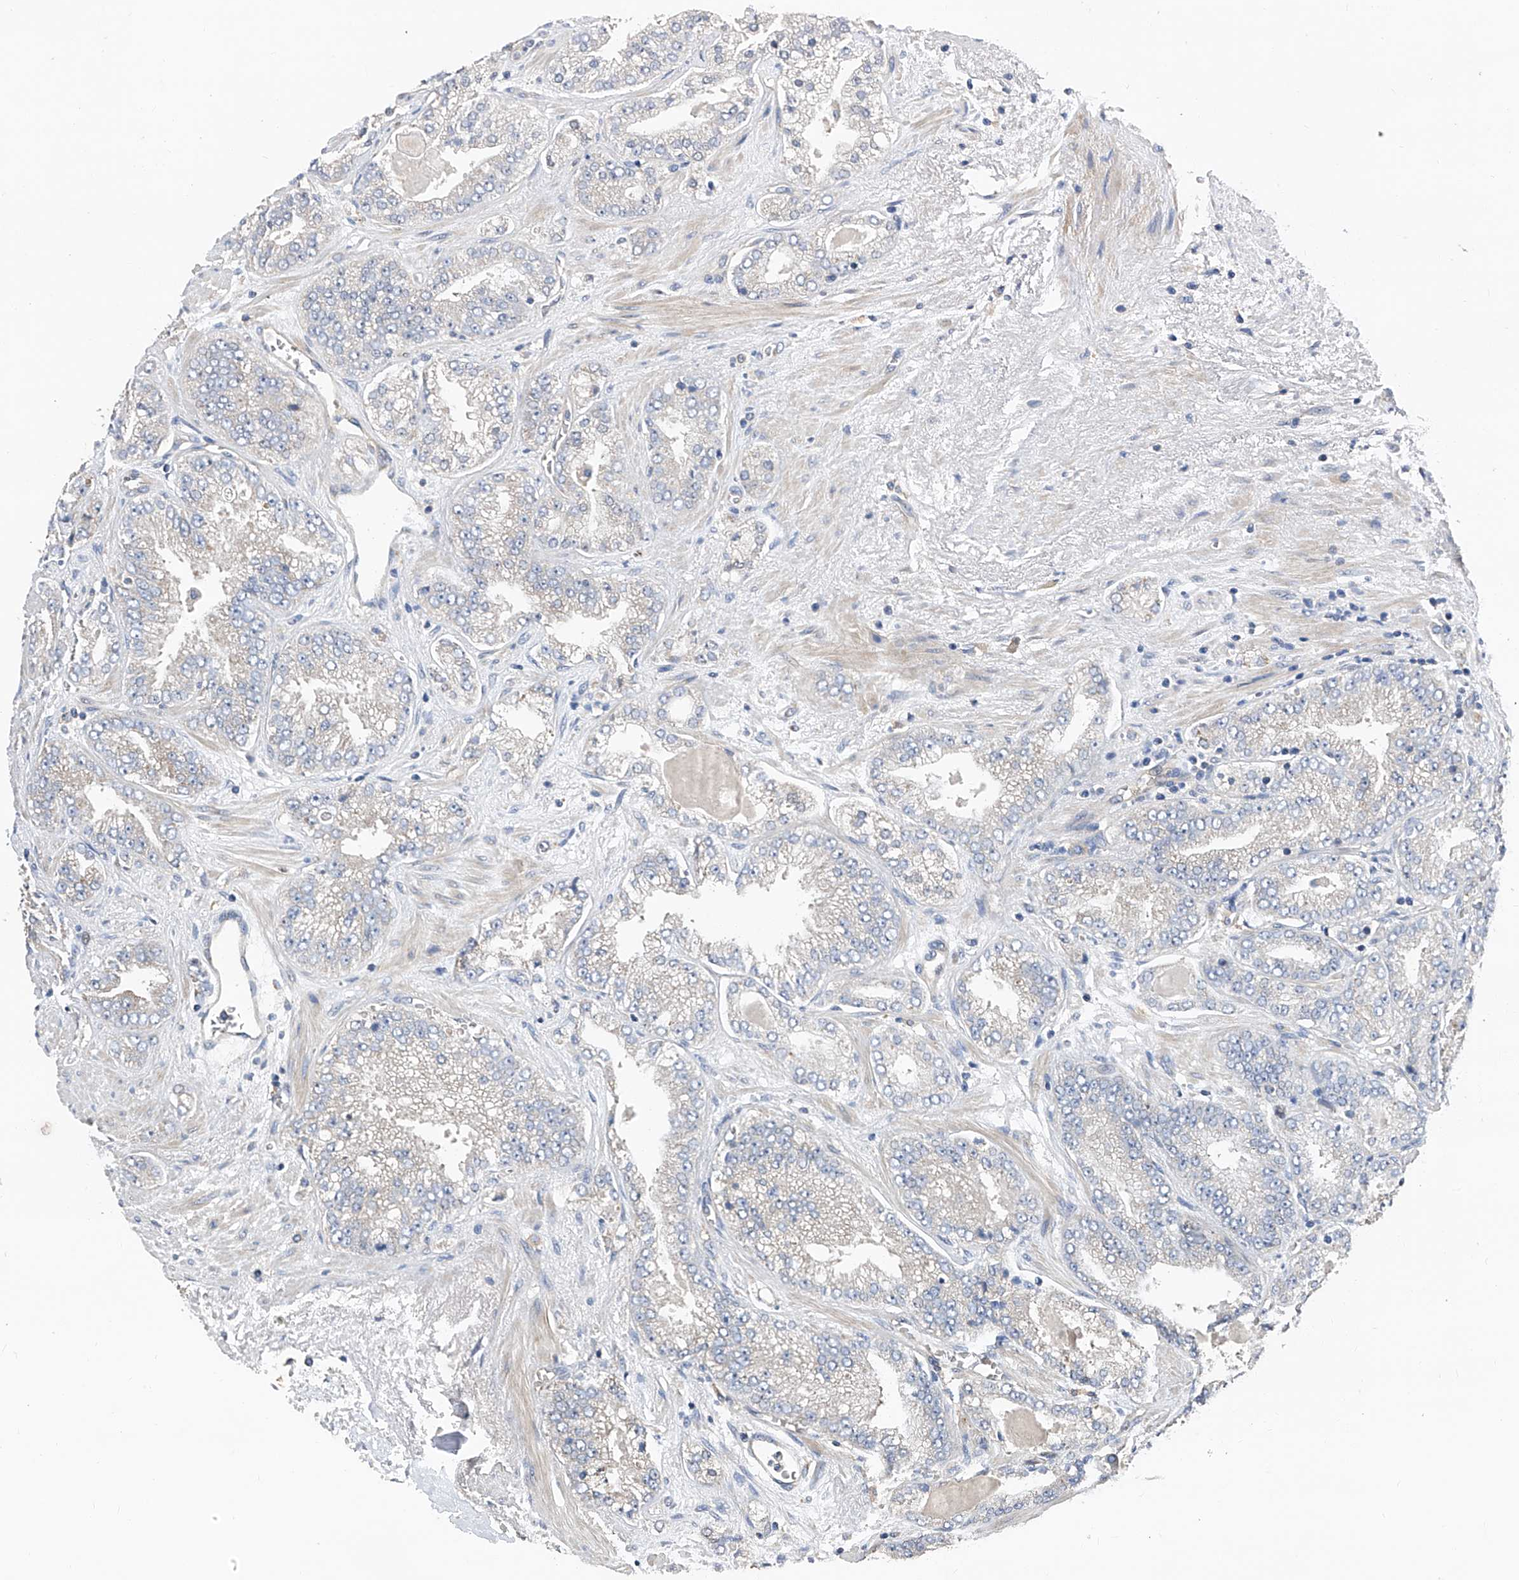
{"staining": {"intensity": "negative", "quantity": "none", "location": "none"}, "tissue": "prostate cancer", "cell_type": "Tumor cells", "image_type": "cancer", "snomed": [{"axis": "morphology", "description": "Adenocarcinoma, High grade"}, {"axis": "topography", "description": "Prostate"}], "caption": "This micrograph is of prostate high-grade adenocarcinoma stained with immunohistochemistry to label a protein in brown with the nuclei are counter-stained blue. There is no expression in tumor cells.", "gene": "PTK2", "patient": {"sex": "male", "age": 71}}